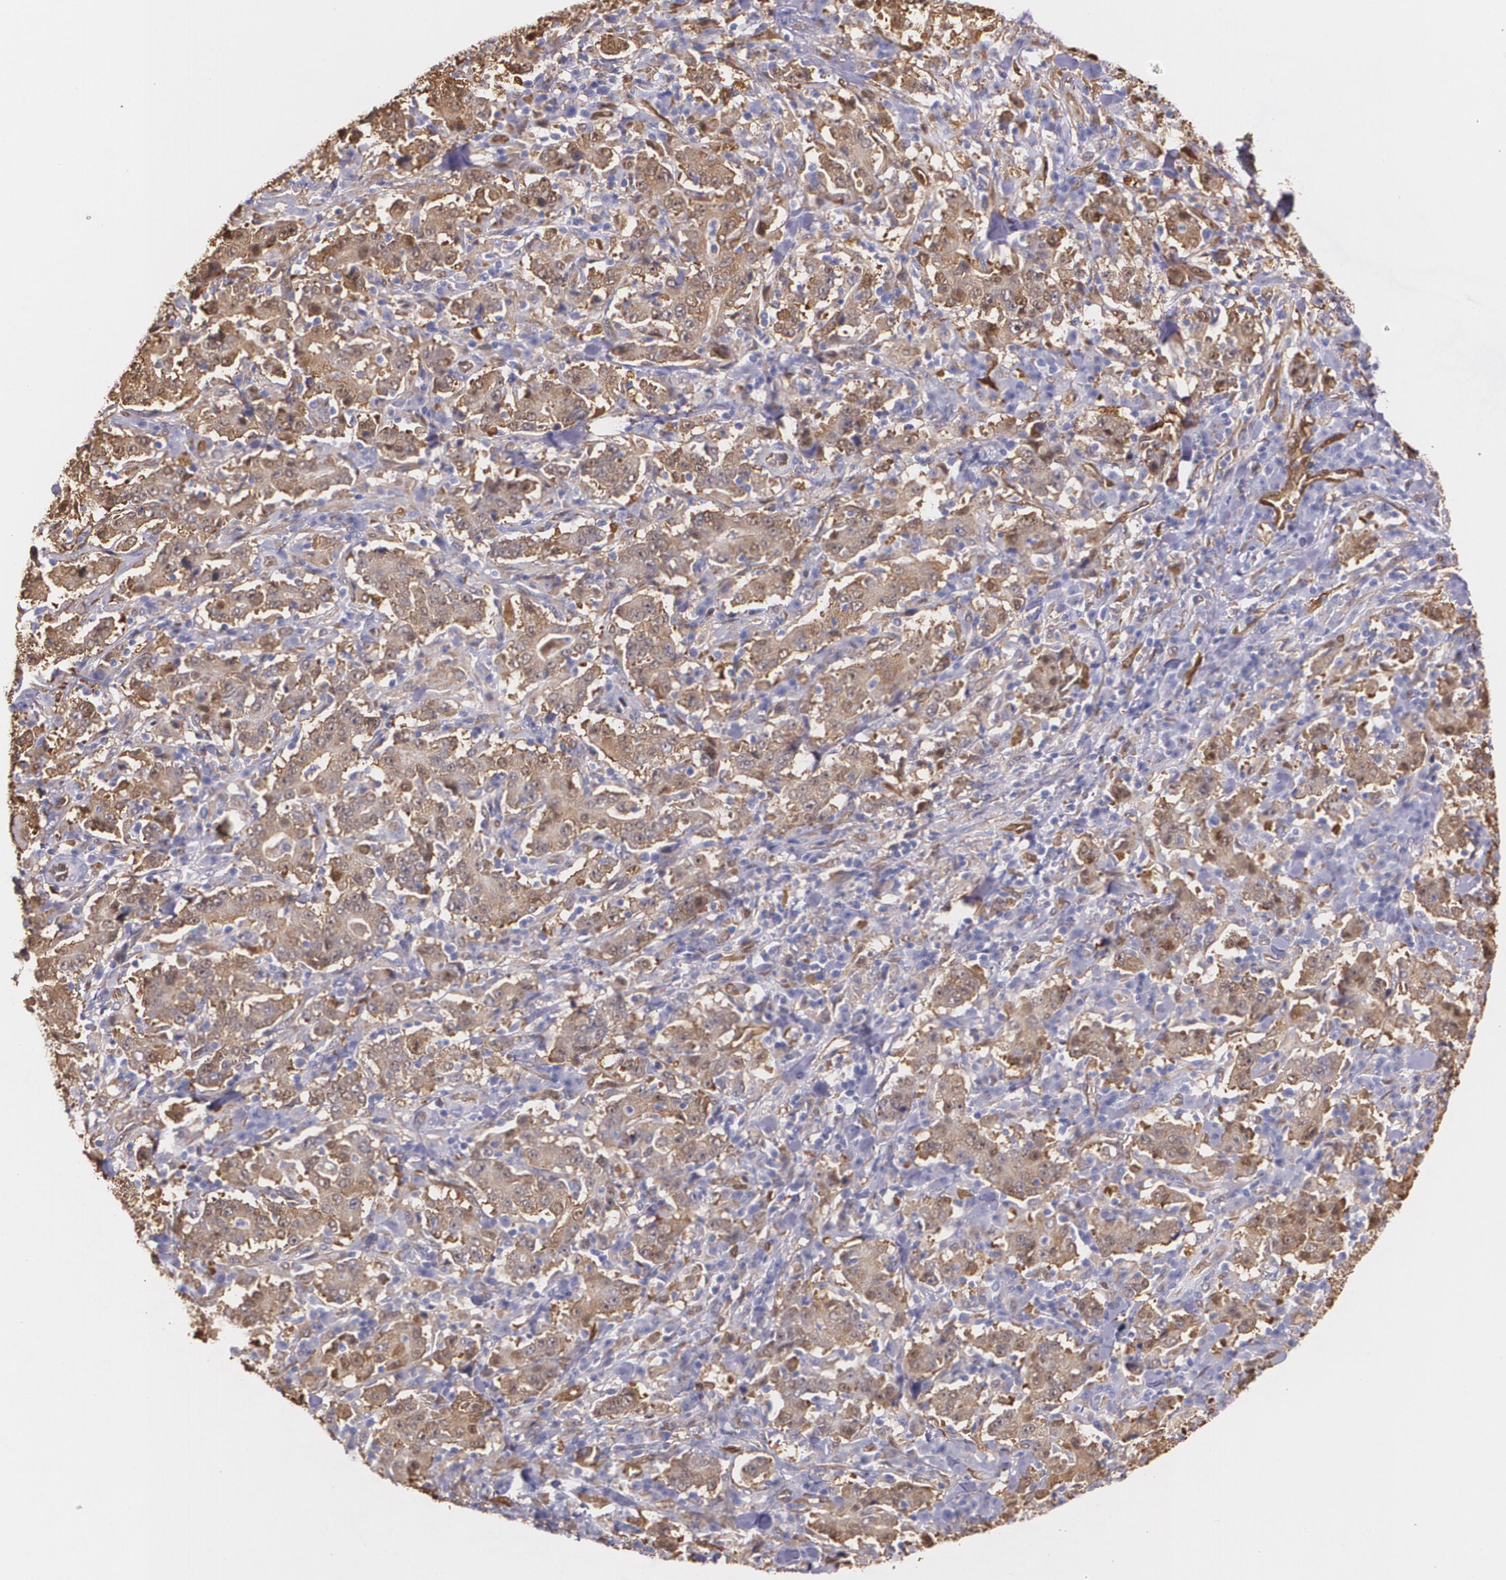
{"staining": {"intensity": "moderate", "quantity": "25%-75%", "location": "cytoplasmic/membranous"}, "tissue": "stomach cancer", "cell_type": "Tumor cells", "image_type": "cancer", "snomed": [{"axis": "morphology", "description": "Normal tissue, NOS"}, {"axis": "morphology", "description": "Adenocarcinoma, NOS"}, {"axis": "topography", "description": "Stomach, upper"}, {"axis": "topography", "description": "Stomach"}], "caption": "Adenocarcinoma (stomach) stained with a brown dye reveals moderate cytoplasmic/membranous positive positivity in approximately 25%-75% of tumor cells.", "gene": "MMP2", "patient": {"sex": "male", "age": 59}}